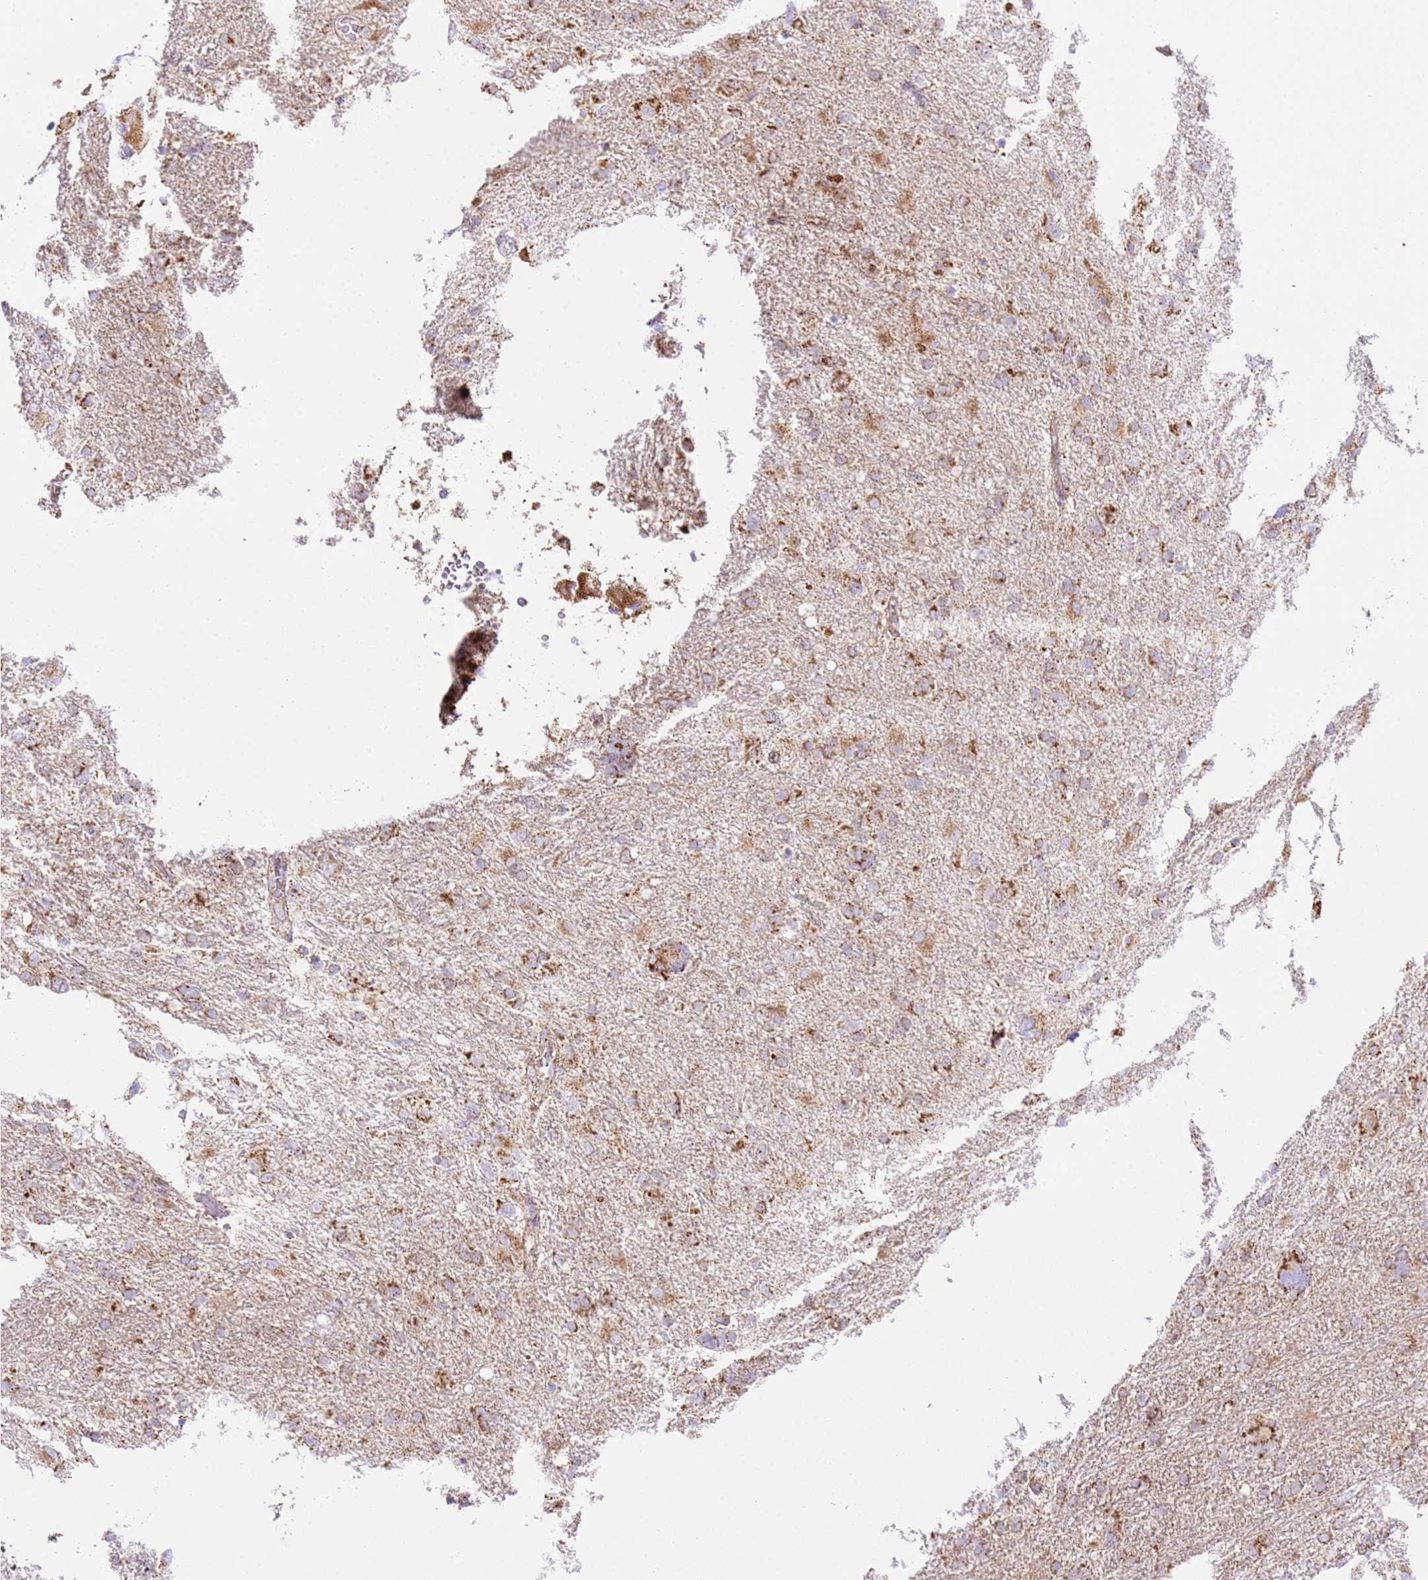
{"staining": {"intensity": "moderate", "quantity": ">75%", "location": "cytoplasmic/membranous"}, "tissue": "glioma", "cell_type": "Tumor cells", "image_type": "cancer", "snomed": [{"axis": "morphology", "description": "Glioma, malignant, High grade"}, {"axis": "topography", "description": "Brain"}], "caption": "A brown stain highlights moderate cytoplasmic/membranous positivity of a protein in glioma tumor cells. Using DAB (brown) and hematoxylin (blue) stains, captured at high magnification using brightfield microscopy.", "gene": "ZBTB39", "patient": {"sex": "male", "age": 61}}